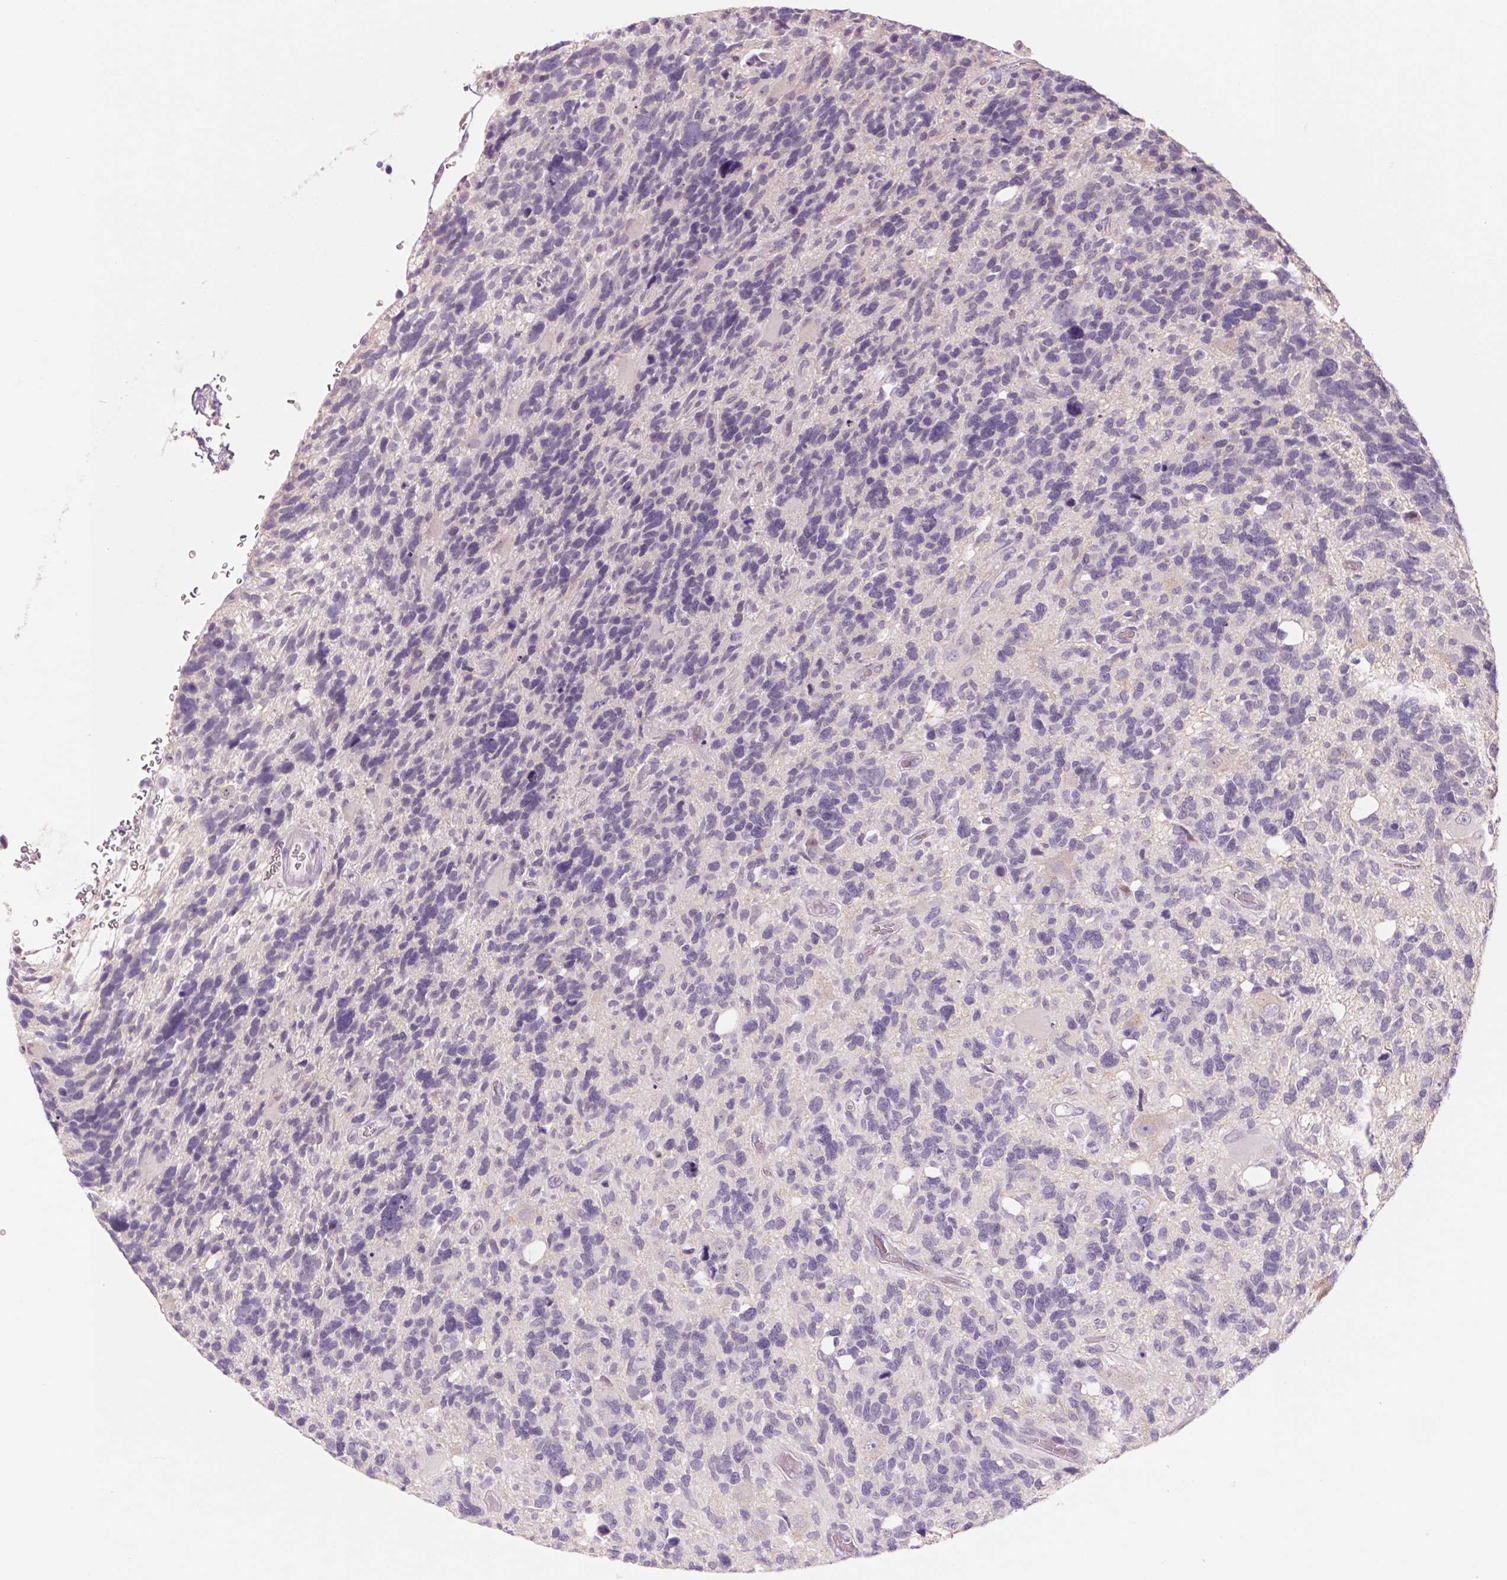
{"staining": {"intensity": "negative", "quantity": "none", "location": "none"}, "tissue": "glioma", "cell_type": "Tumor cells", "image_type": "cancer", "snomed": [{"axis": "morphology", "description": "Glioma, malignant, High grade"}, {"axis": "topography", "description": "Brain"}], "caption": "The photomicrograph exhibits no significant staining in tumor cells of malignant glioma (high-grade).", "gene": "POU1F1", "patient": {"sex": "male", "age": 49}}